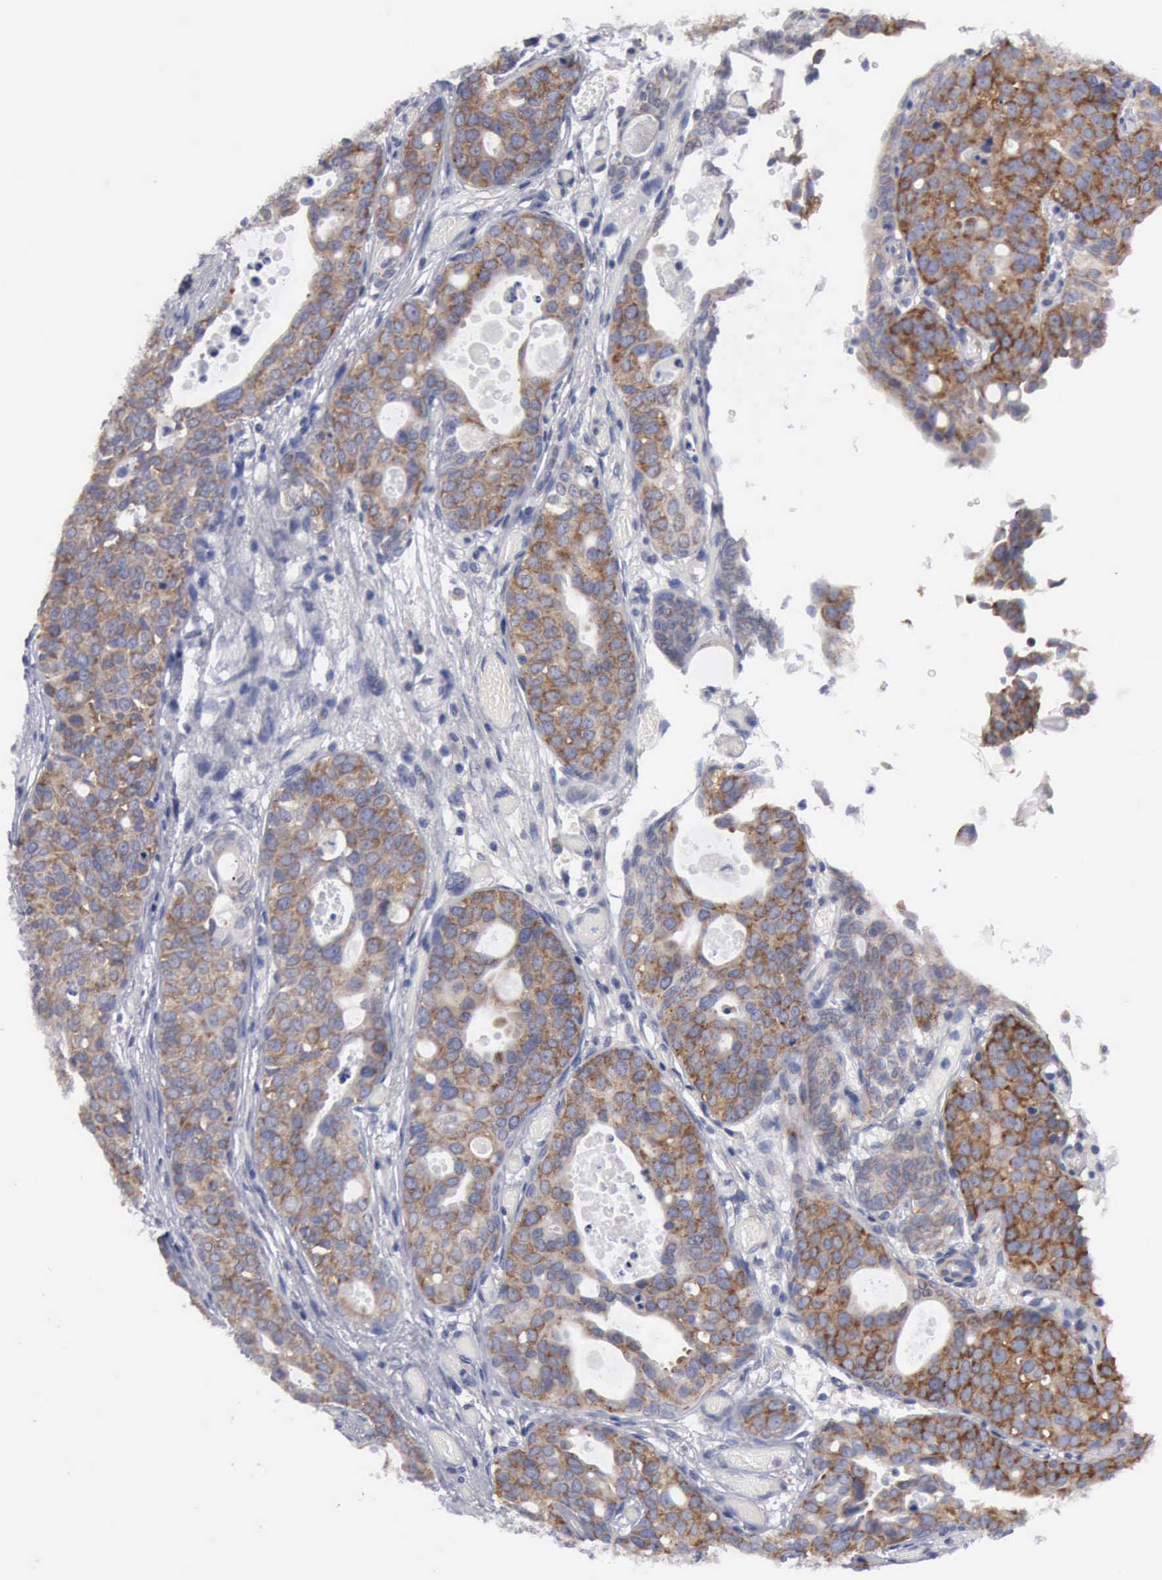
{"staining": {"intensity": "moderate", "quantity": ">75%", "location": "cytoplasmic/membranous"}, "tissue": "urothelial cancer", "cell_type": "Tumor cells", "image_type": "cancer", "snomed": [{"axis": "morphology", "description": "Urothelial carcinoma, High grade"}, {"axis": "topography", "description": "Urinary bladder"}], "caption": "High-grade urothelial carcinoma stained for a protein (brown) exhibits moderate cytoplasmic/membranous positive positivity in approximately >75% of tumor cells.", "gene": "TXLNG", "patient": {"sex": "male", "age": 78}}